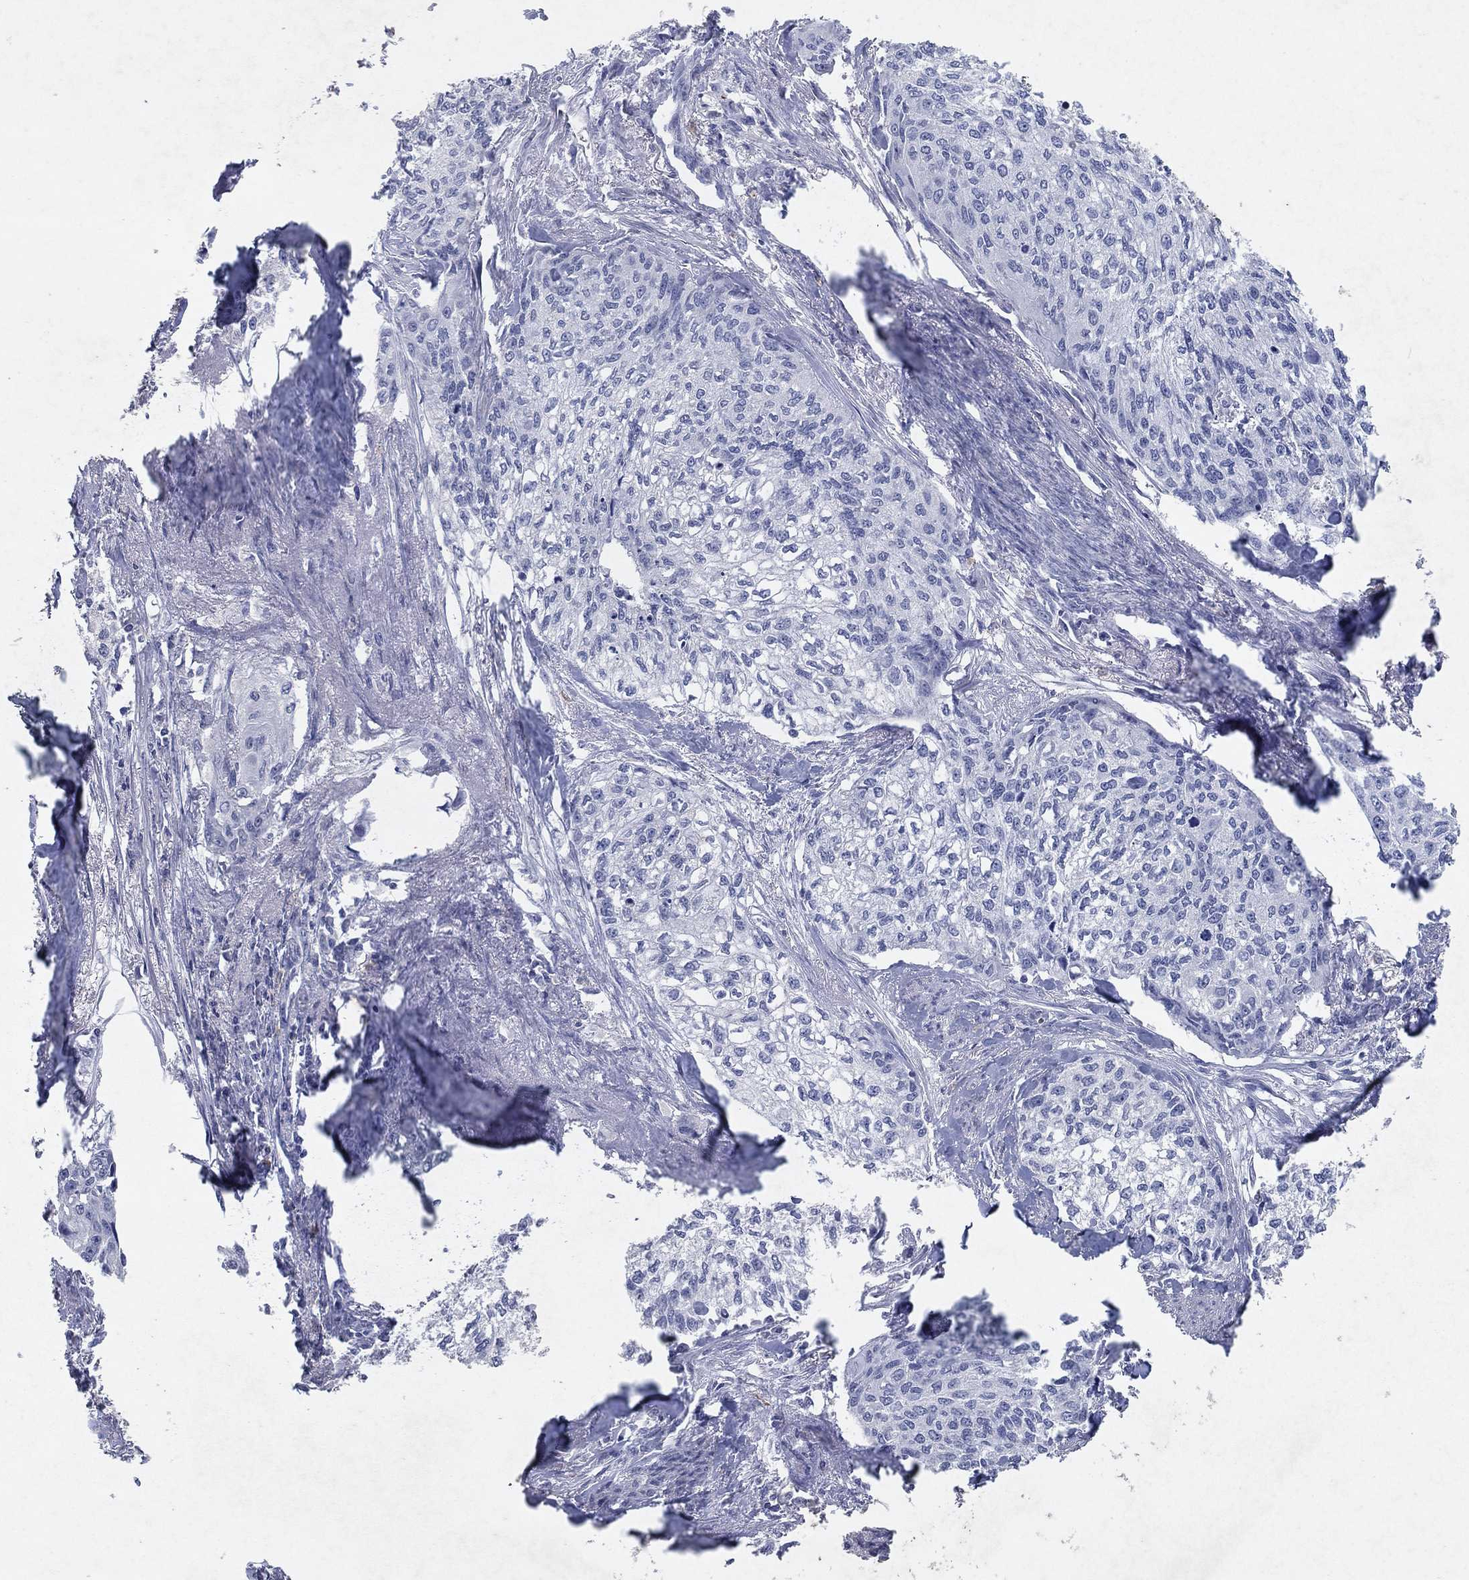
{"staining": {"intensity": "negative", "quantity": "none", "location": "none"}, "tissue": "cervical cancer", "cell_type": "Tumor cells", "image_type": "cancer", "snomed": [{"axis": "morphology", "description": "Squamous cell carcinoma, NOS"}, {"axis": "topography", "description": "Cervix"}], "caption": "This is an immunohistochemistry (IHC) image of cervical cancer (squamous cell carcinoma). There is no staining in tumor cells.", "gene": "KRT40", "patient": {"sex": "female", "age": 58}}